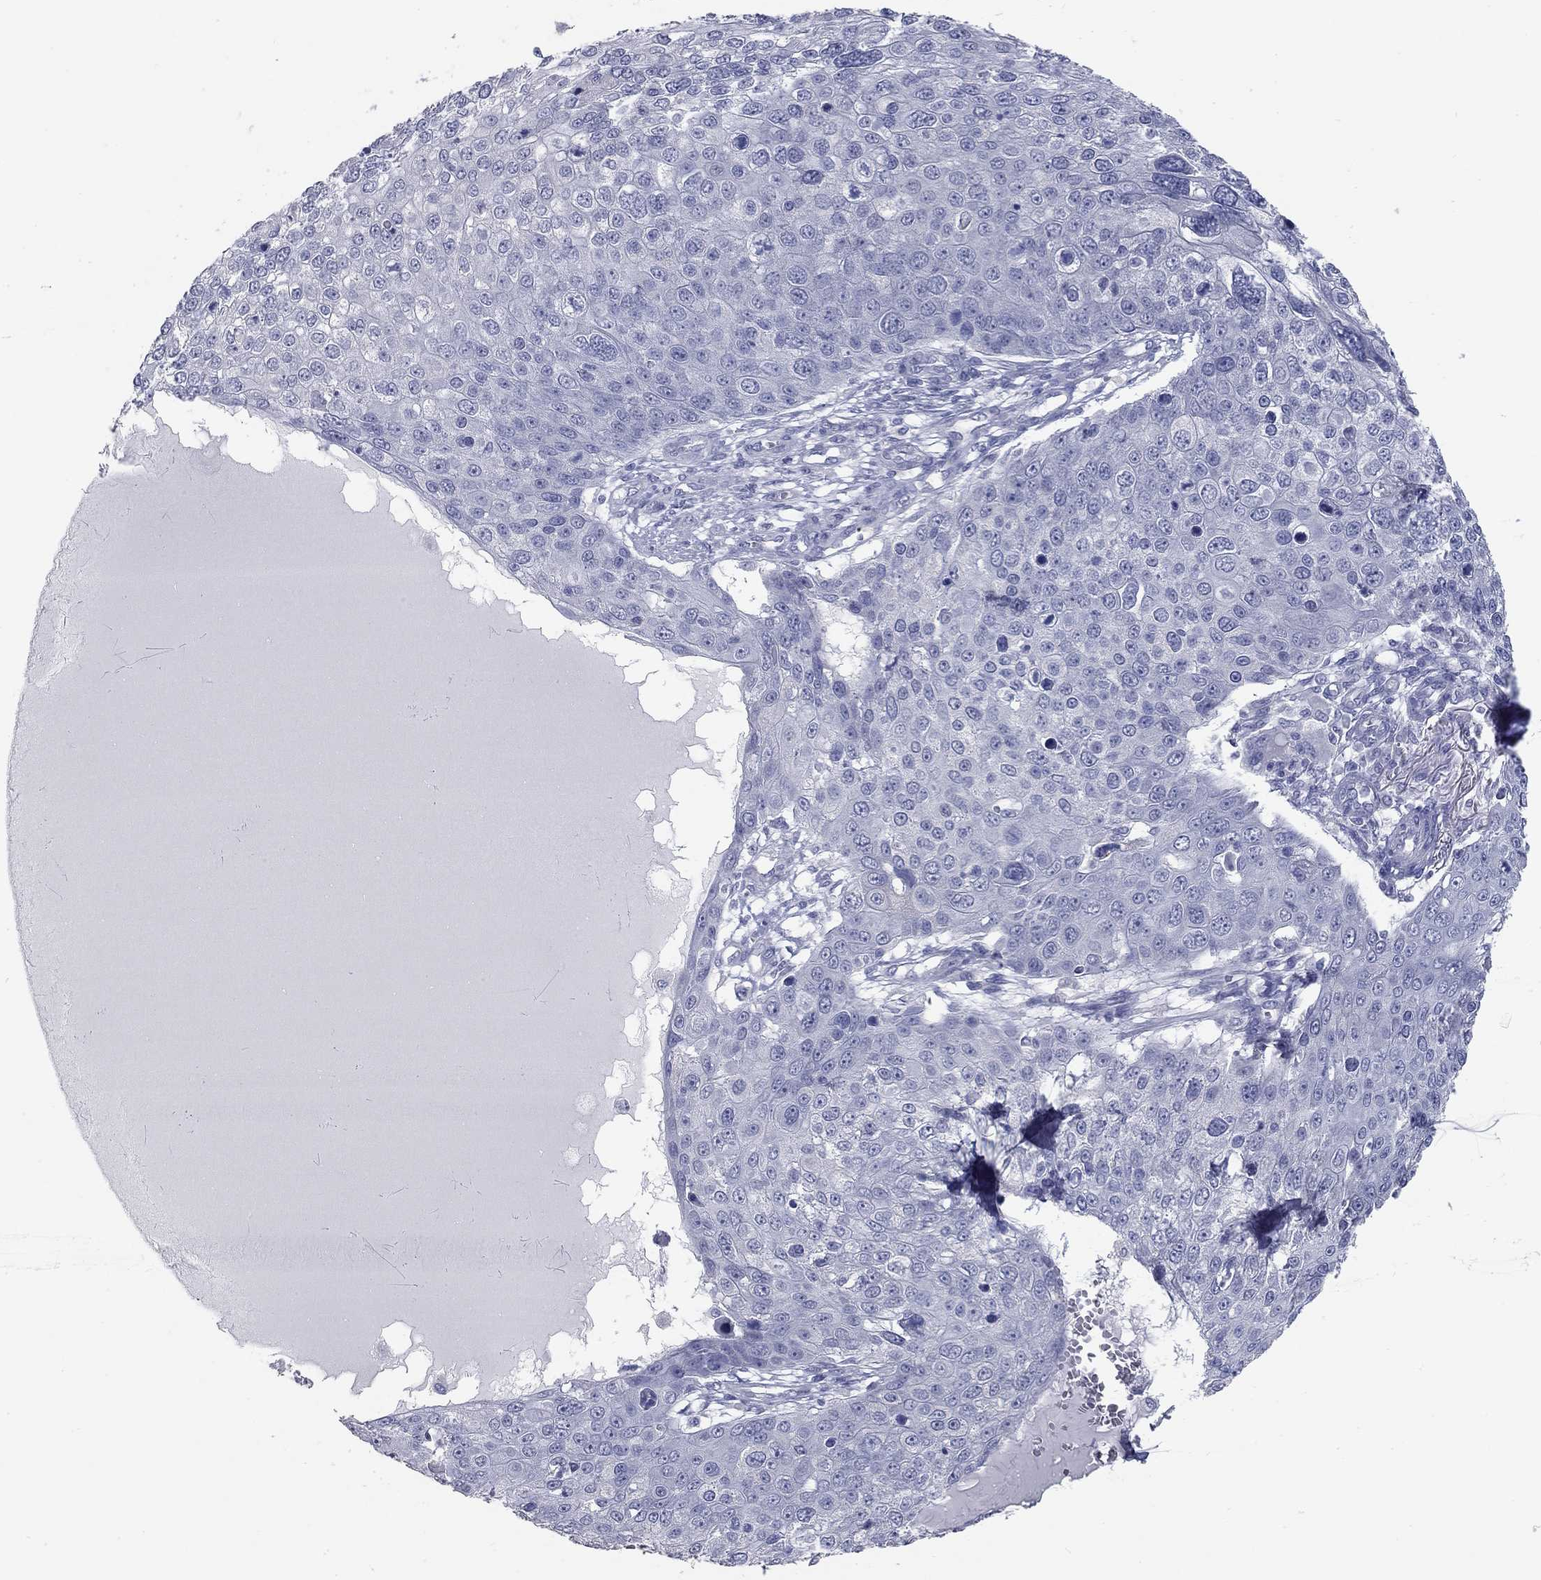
{"staining": {"intensity": "negative", "quantity": "none", "location": "none"}, "tissue": "skin cancer", "cell_type": "Tumor cells", "image_type": "cancer", "snomed": [{"axis": "morphology", "description": "Squamous cell carcinoma, NOS"}, {"axis": "topography", "description": "Skin"}], "caption": "Tumor cells are negative for protein expression in human squamous cell carcinoma (skin). (DAB immunohistochemistry with hematoxylin counter stain).", "gene": "TAC1", "patient": {"sex": "male", "age": 71}}